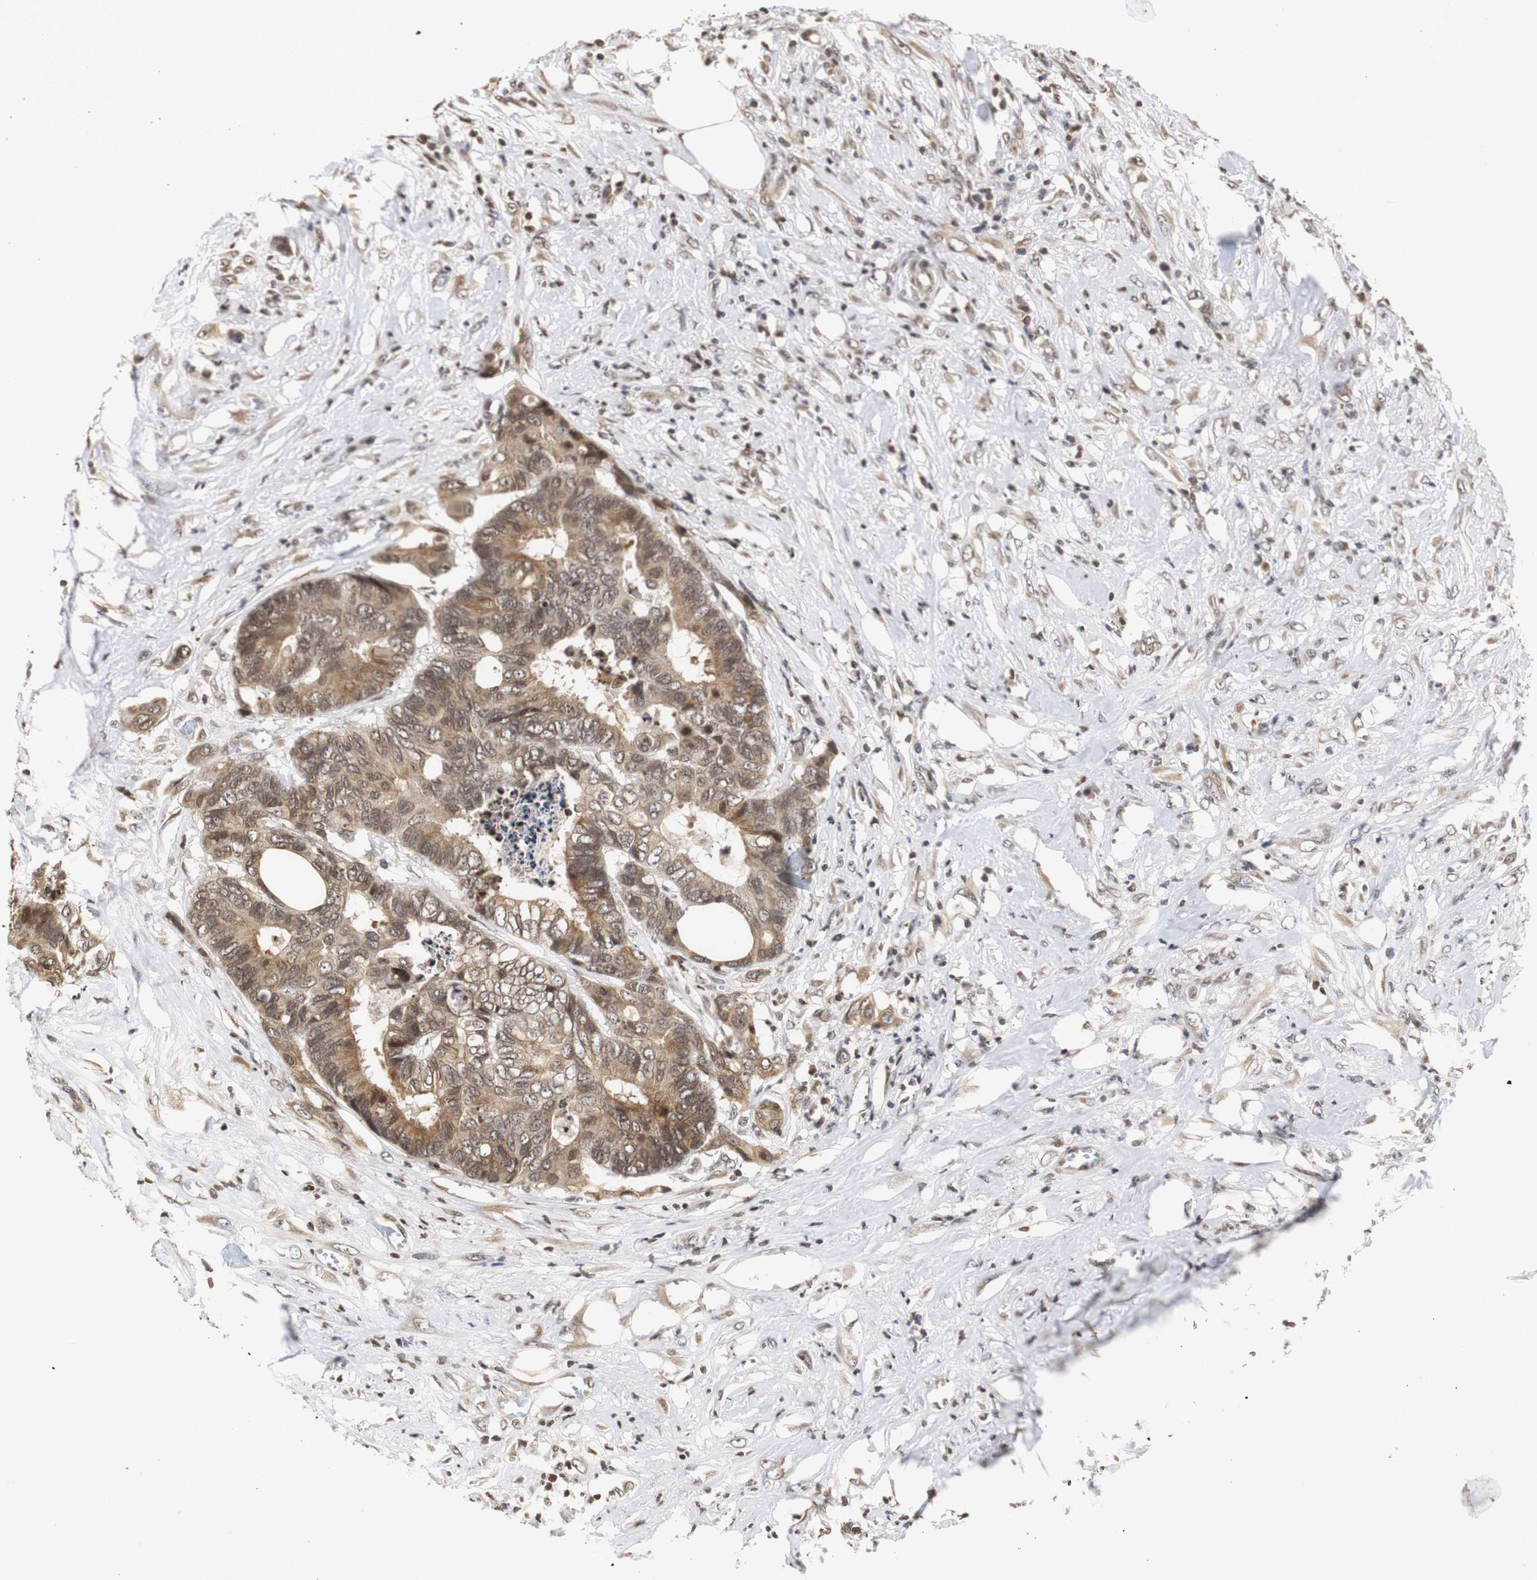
{"staining": {"intensity": "moderate", "quantity": ">75%", "location": "cytoplasmic/membranous"}, "tissue": "colorectal cancer", "cell_type": "Tumor cells", "image_type": "cancer", "snomed": [{"axis": "morphology", "description": "Adenocarcinoma, NOS"}, {"axis": "topography", "description": "Rectum"}], "caption": "This micrograph reveals colorectal cancer (adenocarcinoma) stained with immunohistochemistry (IHC) to label a protein in brown. The cytoplasmic/membranous of tumor cells show moderate positivity for the protein. Nuclei are counter-stained blue.", "gene": "ZFC3H1", "patient": {"sex": "male", "age": 55}}